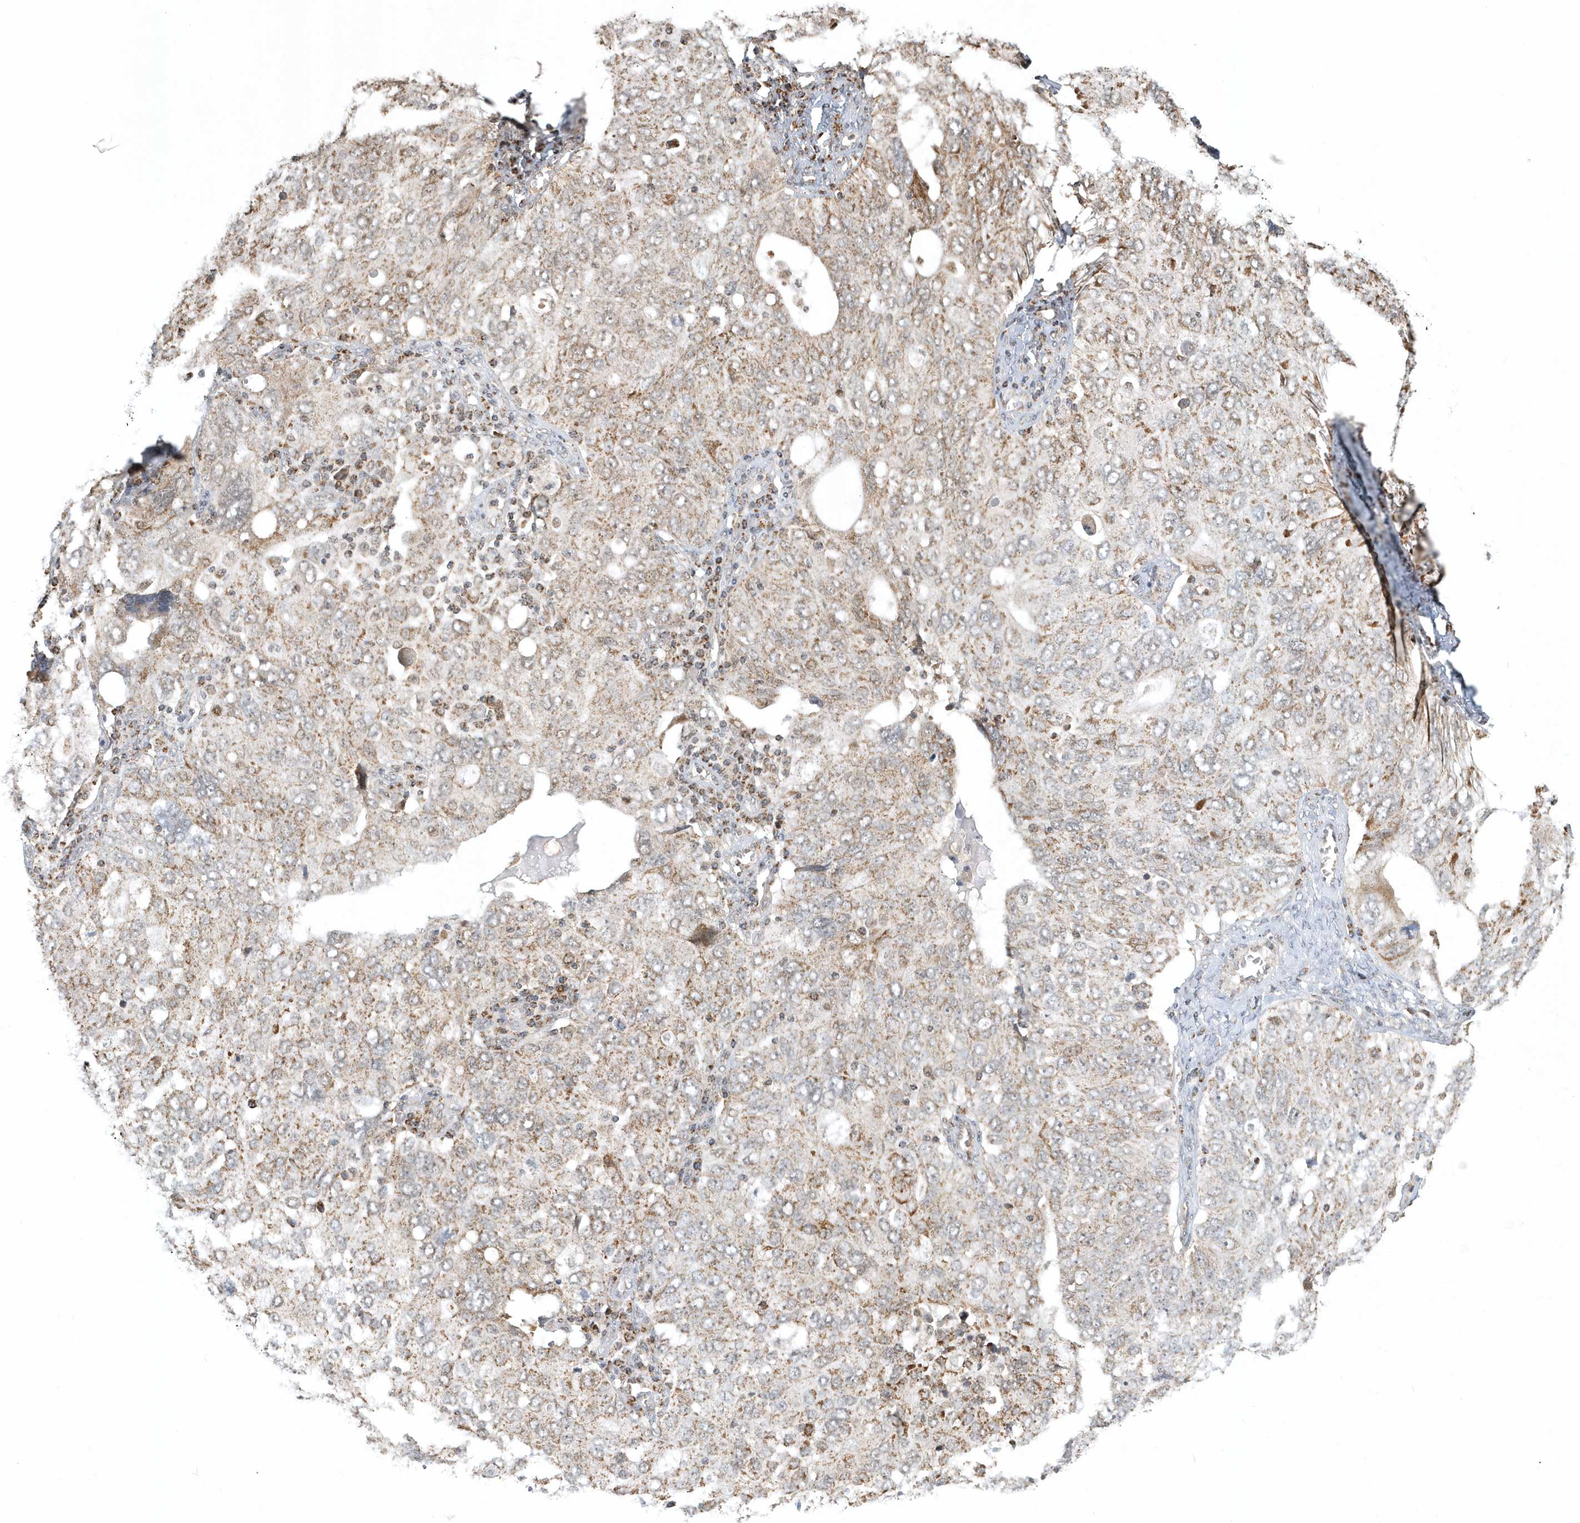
{"staining": {"intensity": "weak", "quantity": ">75%", "location": "cytoplasmic/membranous"}, "tissue": "ovarian cancer", "cell_type": "Tumor cells", "image_type": "cancer", "snomed": [{"axis": "morphology", "description": "Carcinoma, endometroid"}, {"axis": "topography", "description": "Ovary"}], "caption": "Ovarian endometroid carcinoma tissue demonstrates weak cytoplasmic/membranous positivity in approximately >75% of tumor cells The staining is performed using DAB brown chromogen to label protein expression. The nuclei are counter-stained blue using hematoxylin.", "gene": "PSMD6", "patient": {"sex": "female", "age": 62}}